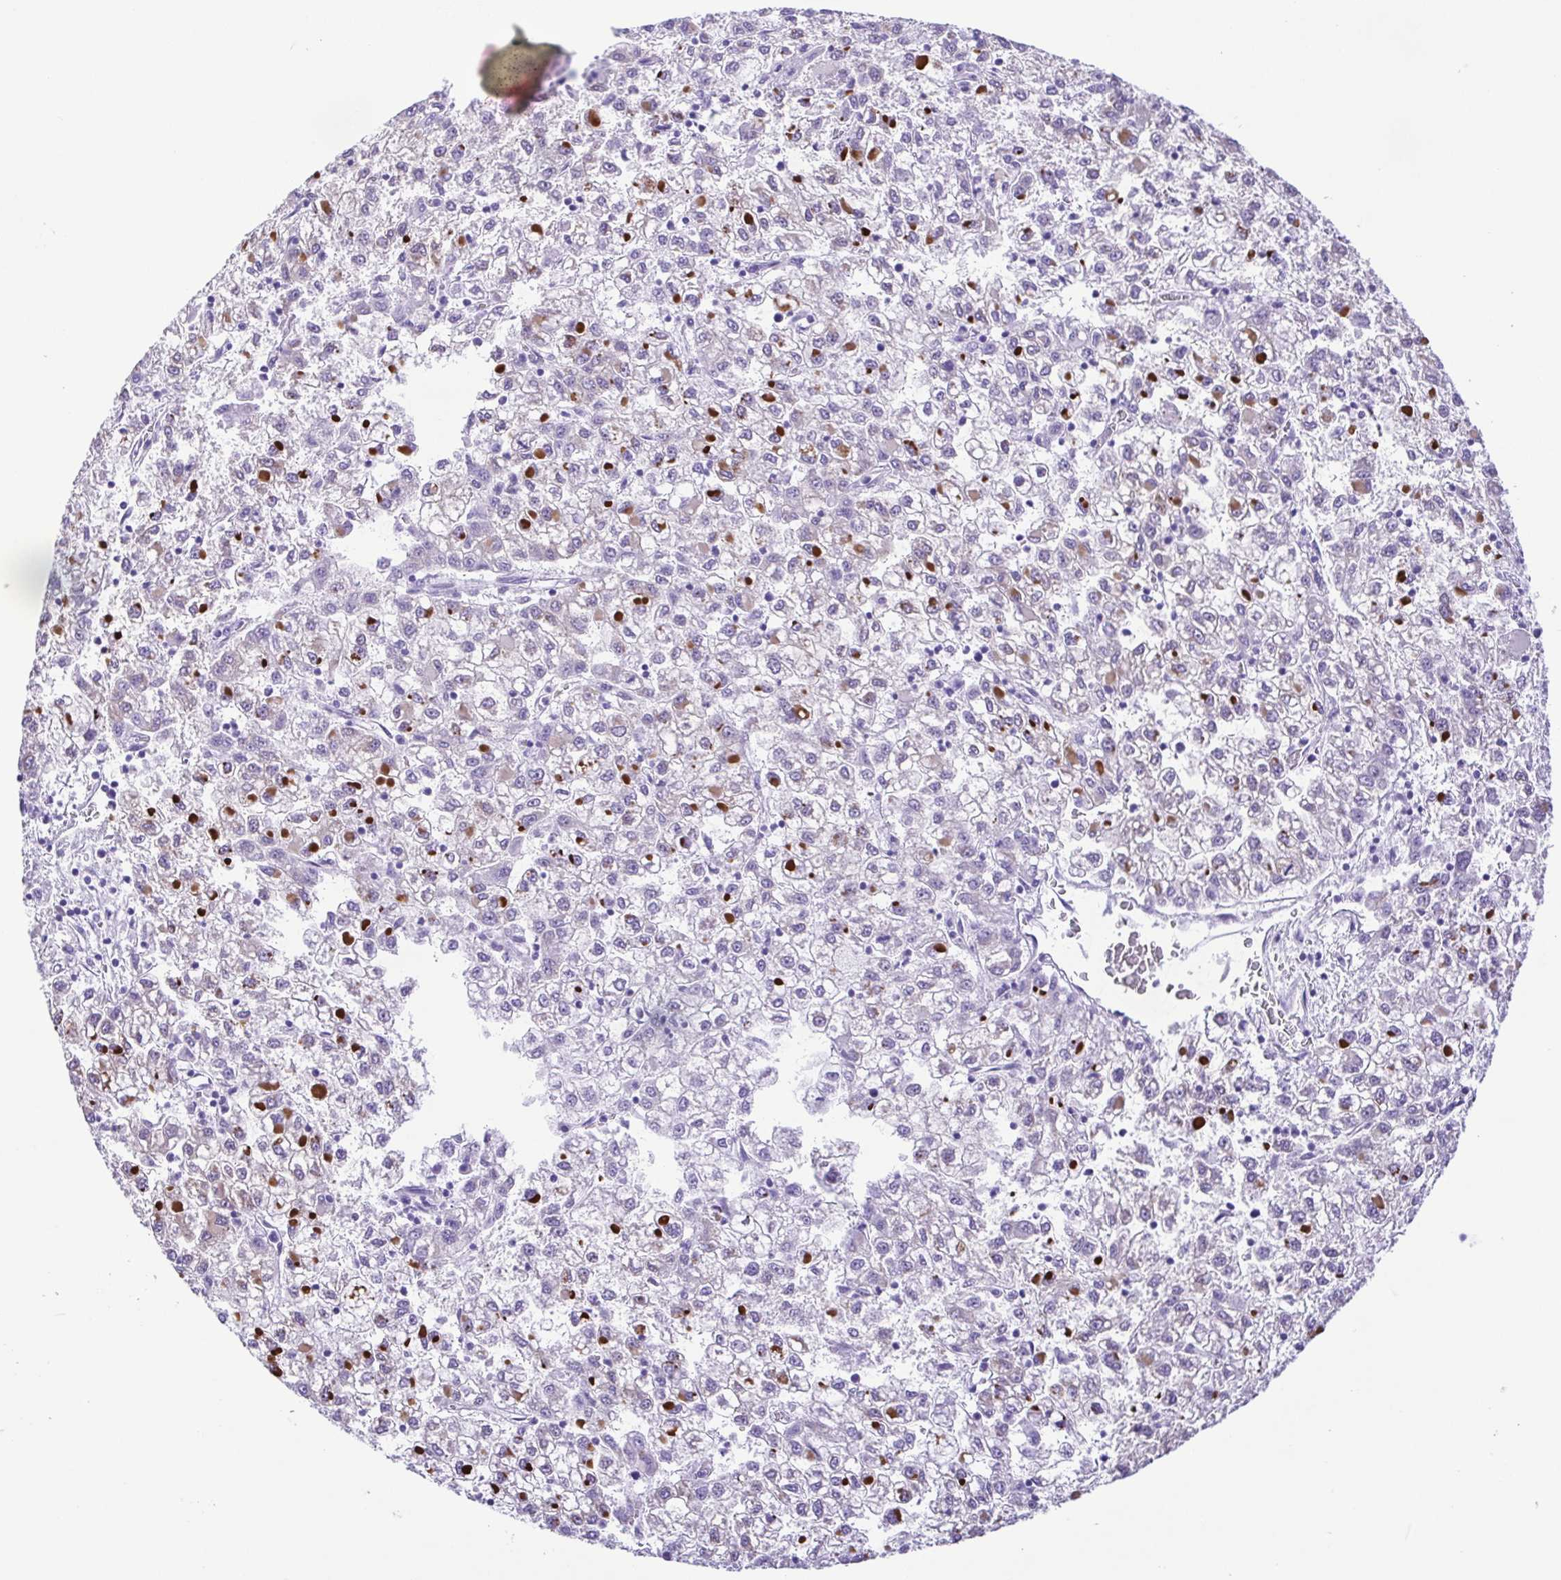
{"staining": {"intensity": "negative", "quantity": "none", "location": "none"}, "tissue": "liver cancer", "cell_type": "Tumor cells", "image_type": "cancer", "snomed": [{"axis": "morphology", "description": "Carcinoma, Hepatocellular, NOS"}, {"axis": "topography", "description": "Liver"}], "caption": "Hepatocellular carcinoma (liver) was stained to show a protein in brown. There is no significant expression in tumor cells.", "gene": "PAK3", "patient": {"sex": "male", "age": 40}}